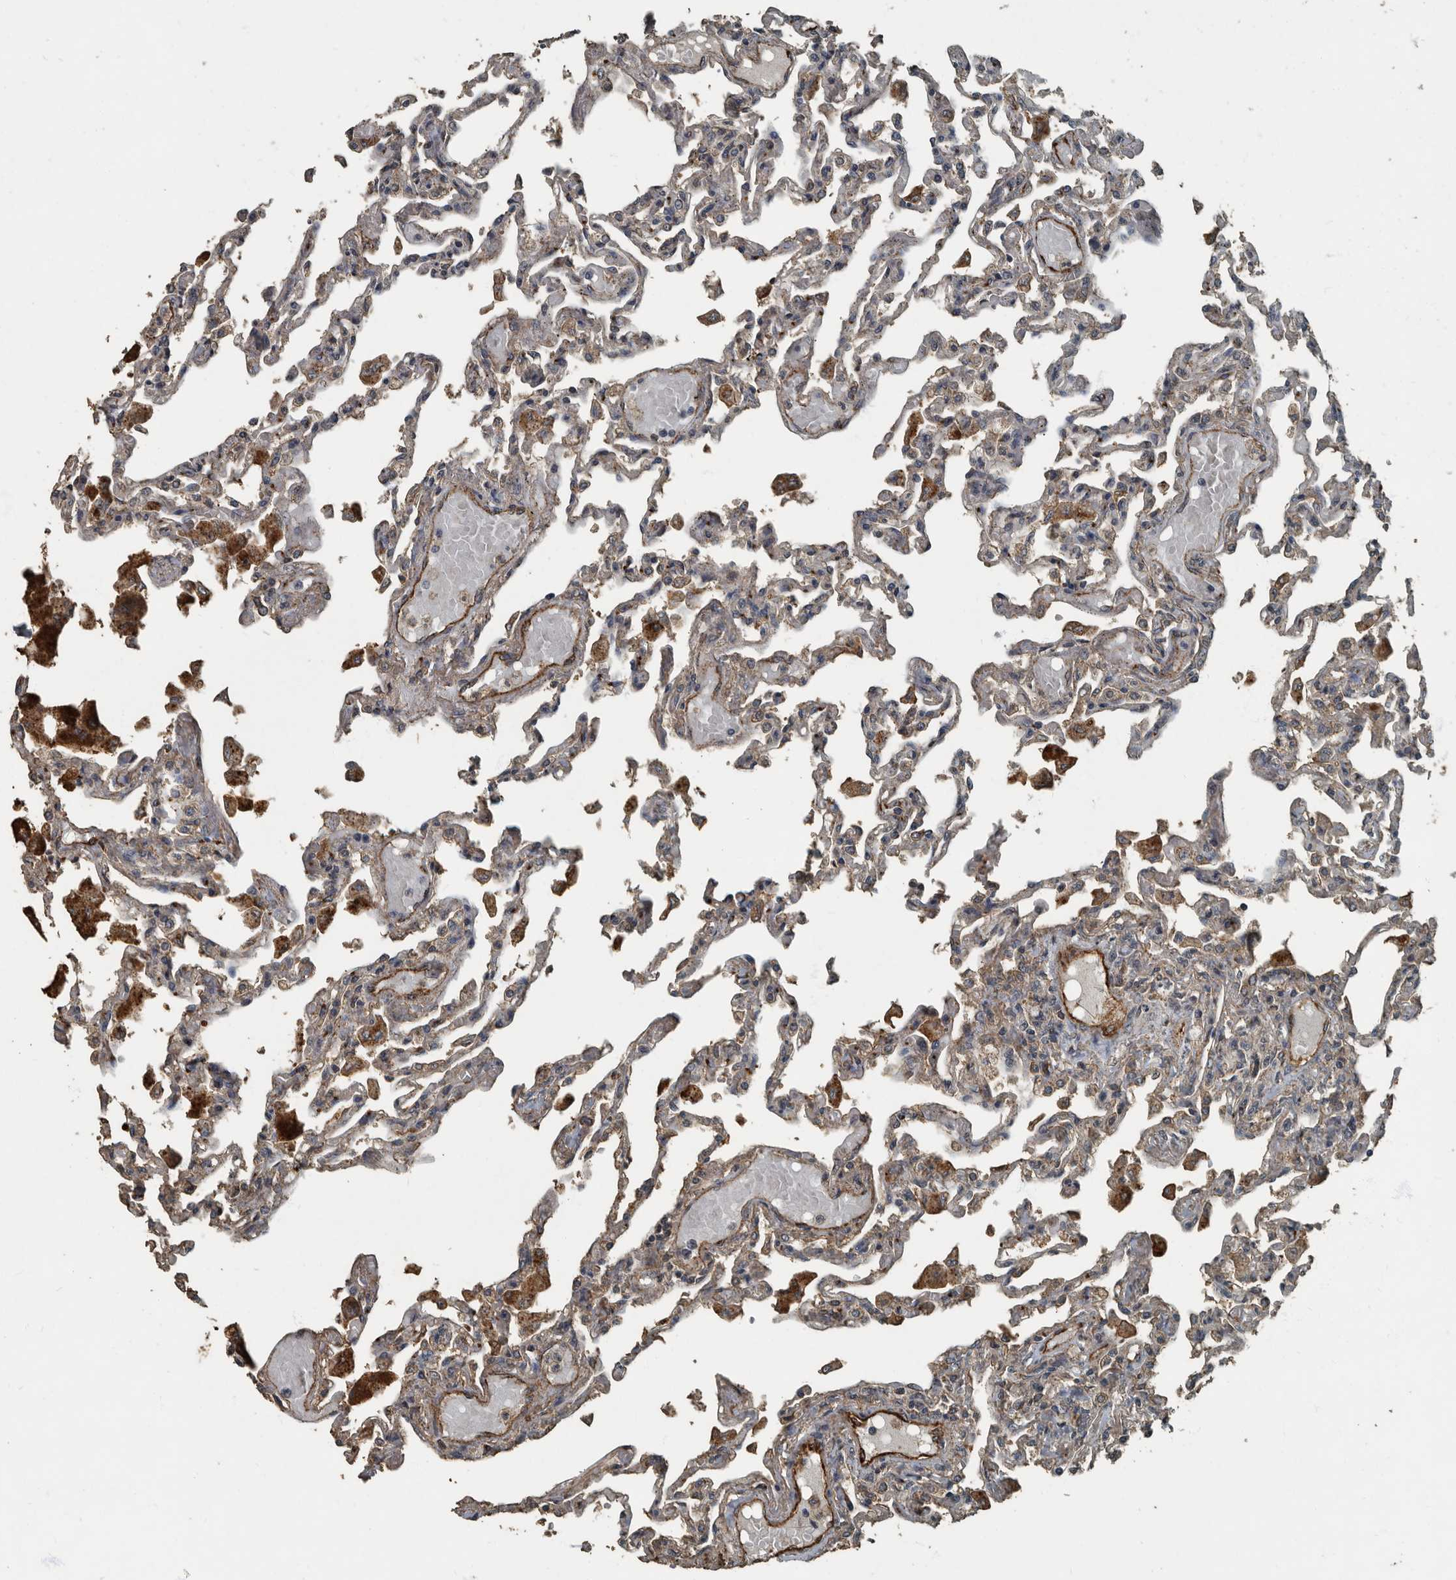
{"staining": {"intensity": "negative", "quantity": "none", "location": "none"}, "tissue": "lung", "cell_type": "Alveolar cells", "image_type": "normal", "snomed": [{"axis": "morphology", "description": "Normal tissue, NOS"}, {"axis": "topography", "description": "Bronchus"}, {"axis": "topography", "description": "Lung"}], "caption": "DAB immunohistochemical staining of unremarkable lung demonstrates no significant staining in alveolar cells.", "gene": "IL15RA", "patient": {"sex": "female", "age": 49}}